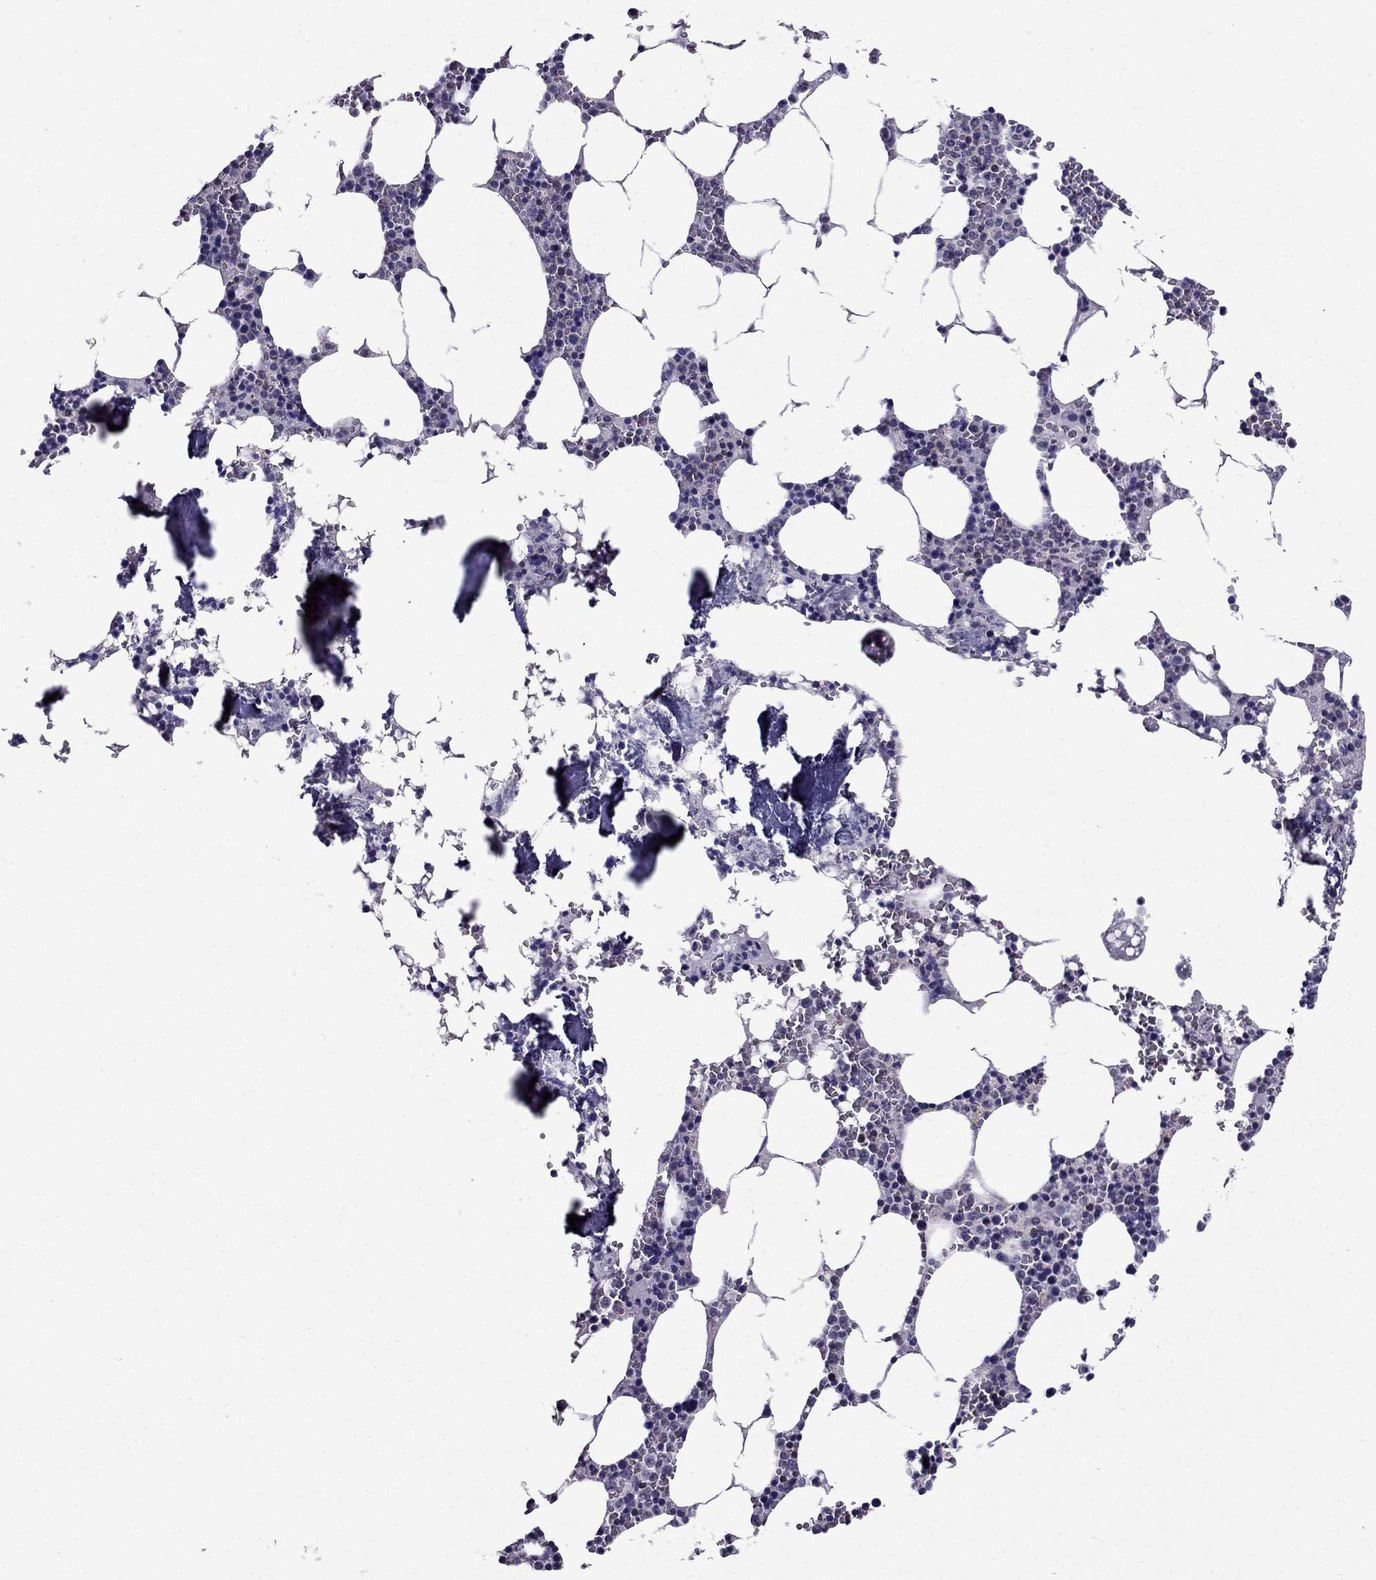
{"staining": {"intensity": "negative", "quantity": "none", "location": "none"}, "tissue": "bone marrow", "cell_type": "Hematopoietic cells", "image_type": "normal", "snomed": [{"axis": "morphology", "description": "Normal tissue, NOS"}, {"axis": "topography", "description": "Bone marrow"}], "caption": "DAB (3,3'-diaminobenzidine) immunohistochemical staining of benign human bone marrow demonstrates no significant expression in hematopoietic cells. (Brightfield microscopy of DAB IHC at high magnification).", "gene": "AAK1", "patient": {"sex": "female", "age": 64}}